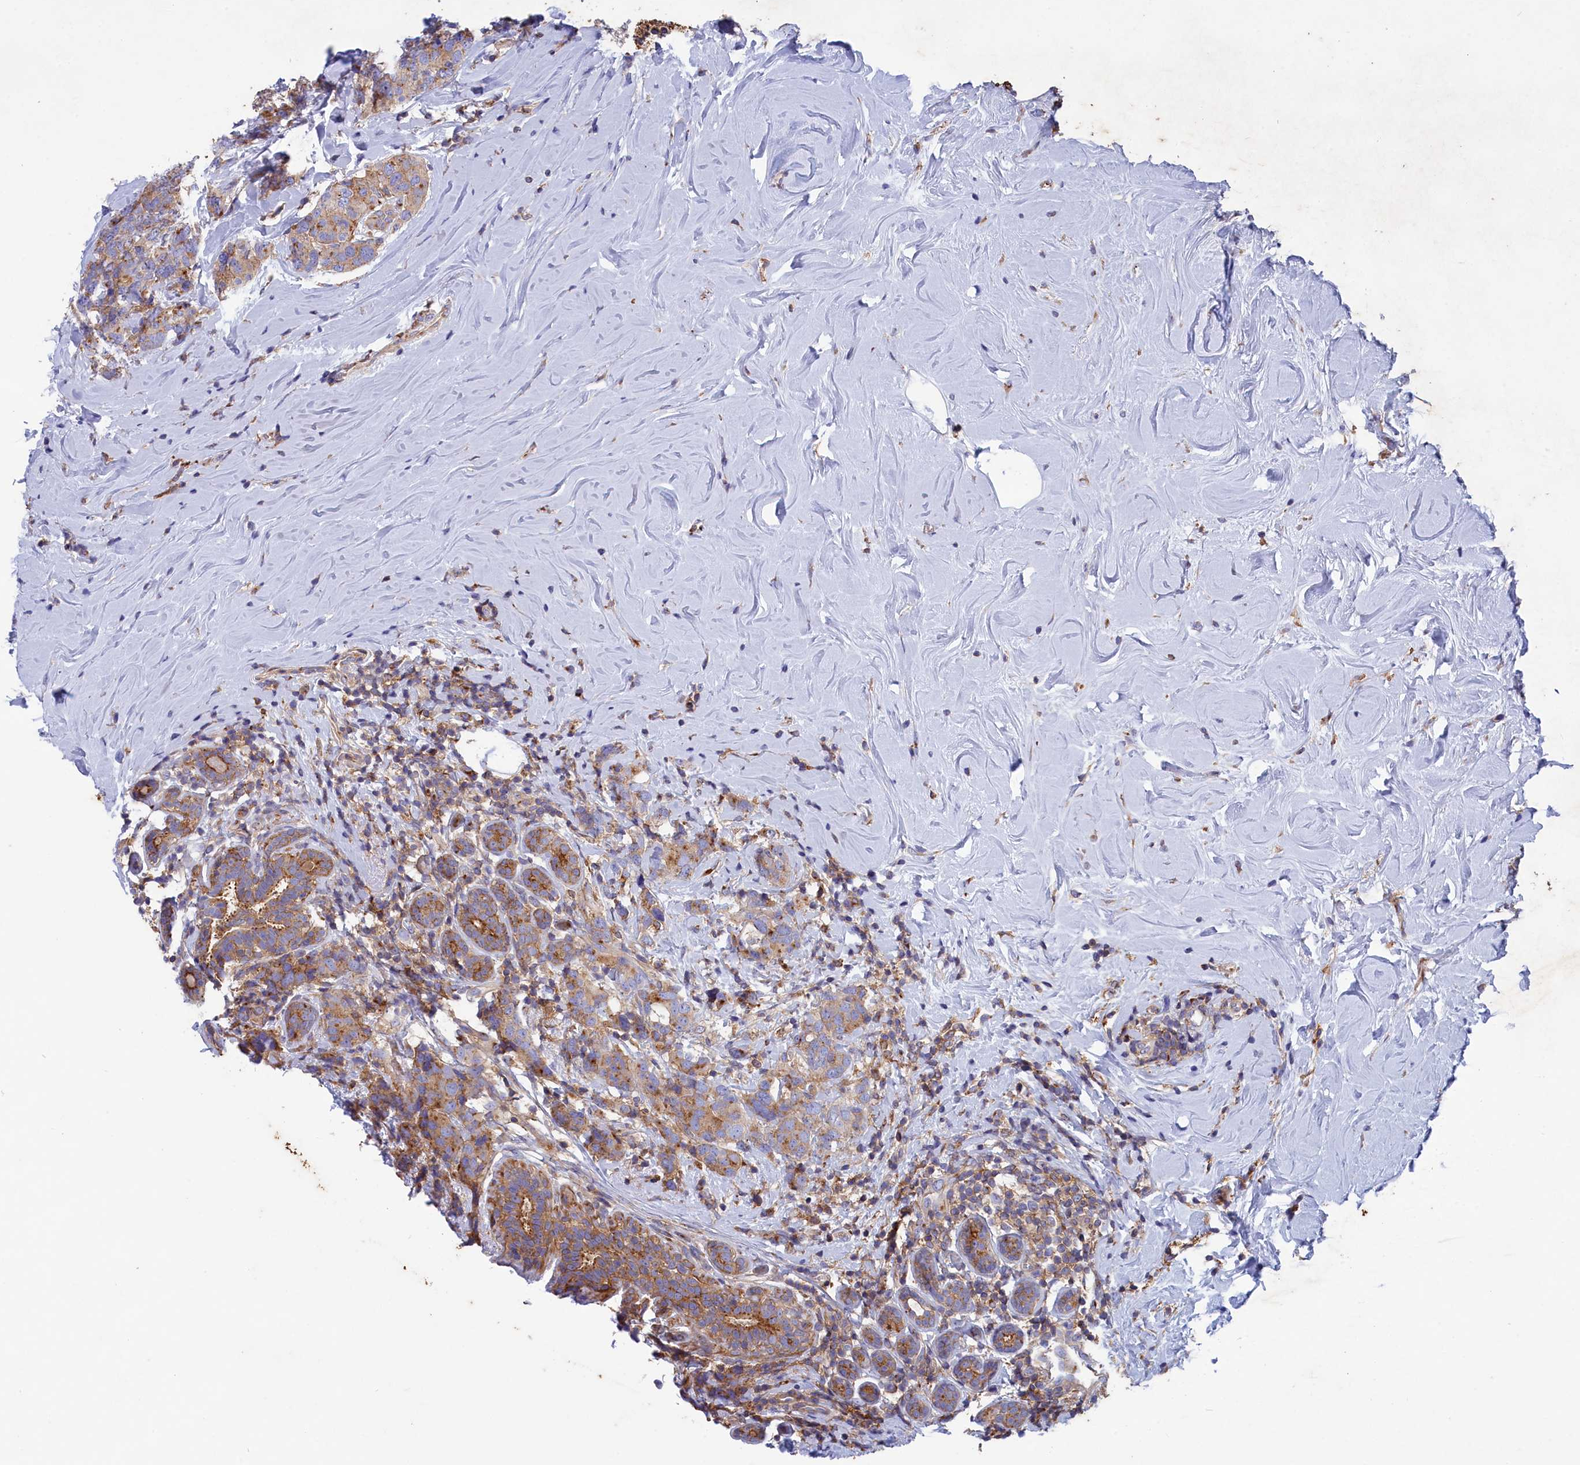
{"staining": {"intensity": "moderate", "quantity": ">75%", "location": "cytoplasmic/membranous"}, "tissue": "breast cancer", "cell_type": "Tumor cells", "image_type": "cancer", "snomed": [{"axis": "morphology", "description": "Lobular carcinoma"}, {"axis": "topography", "description": "Breast"}], "caption": "Human breast cancer (lobular carcinoma) stained with a protein marker demonstrates moderate staining in tumor cells.", "gene": "SCAMP4", "patient": {"sex": "female", "age": 59}}